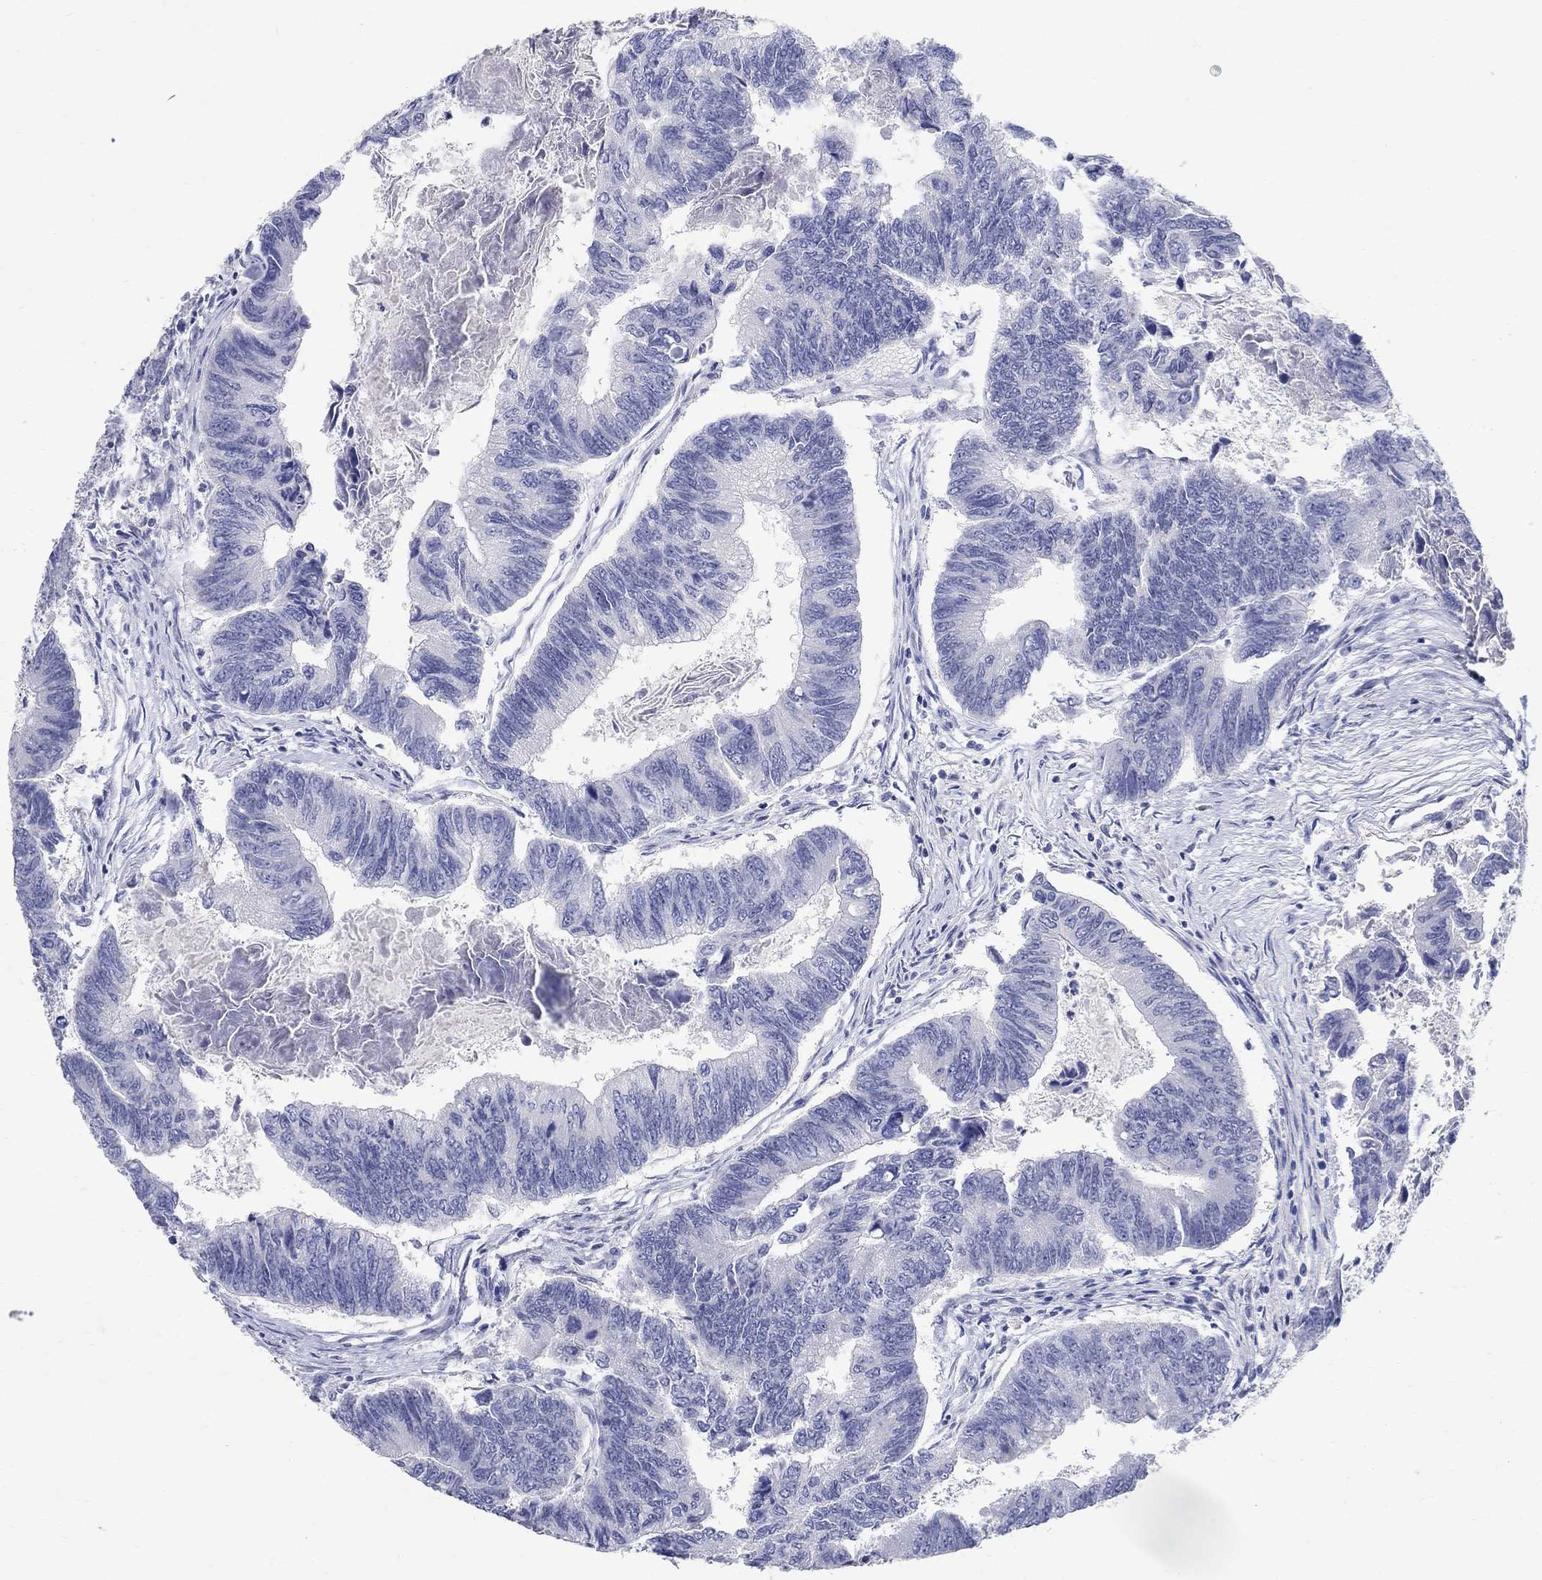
{"staining": {"intensity": "negative", "quantity": "none", "location": "none"}, "tissue": "colorectal cancer", "cell_type": "Tumor cells", "image_type": "cancer", "snomed": [{"axis": "morphology", "description": "Adenocarcinoma, NOS"}, {"axis": "topography", "description": "Colon"}], "caption": "This is an immunohistochemistry histopathology image of adenocarcinoma (colorectal). There is no expression in tumor cells.", "gene": "SOX2", "patient": {"sex": "female", "age": 65}}